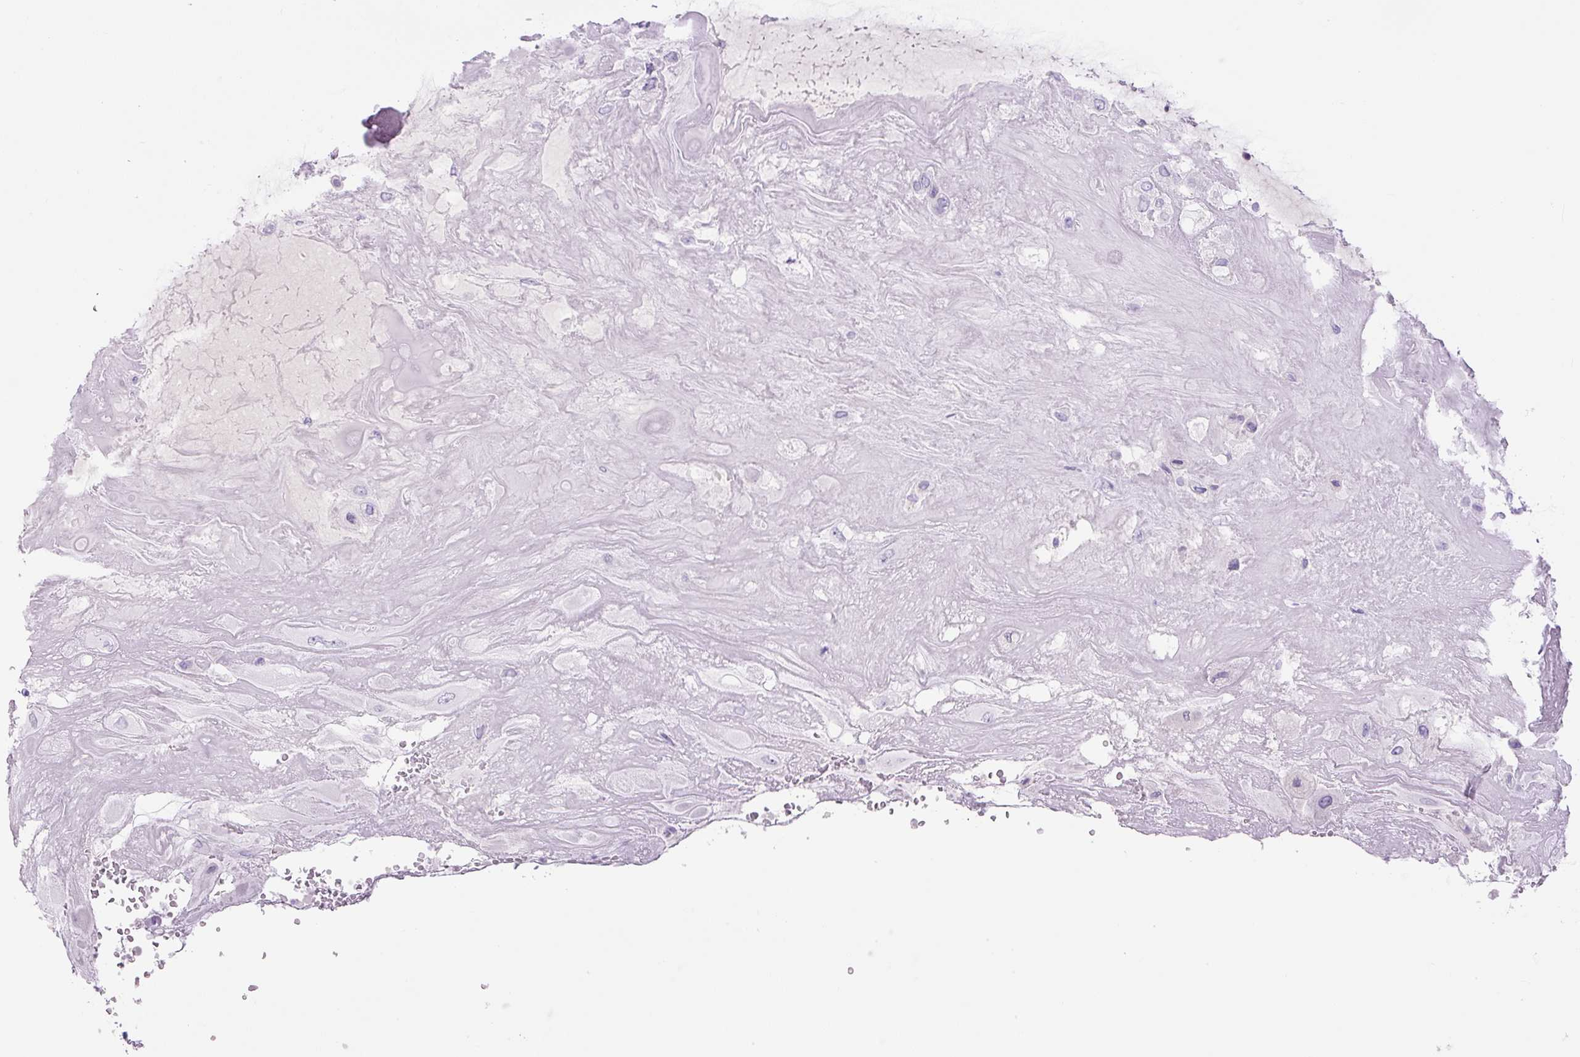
{"staining": {"intensity": "negative", "quantity": "none", "location": "none"}, "tissue": "placenta", "cell_type": "Decidual cells", "image_type": "normal", "snomed": [{"axis": "morphology", "description": "Normal tissue, NOS"}, {"axis": "topography", "description": "Placenta"}], "caption": "Micrograph shows no protein expression in decidual cells of unremarkable placenta.", "gene": "RSPO4", "patient": {"sex": "female", "age": 32}}